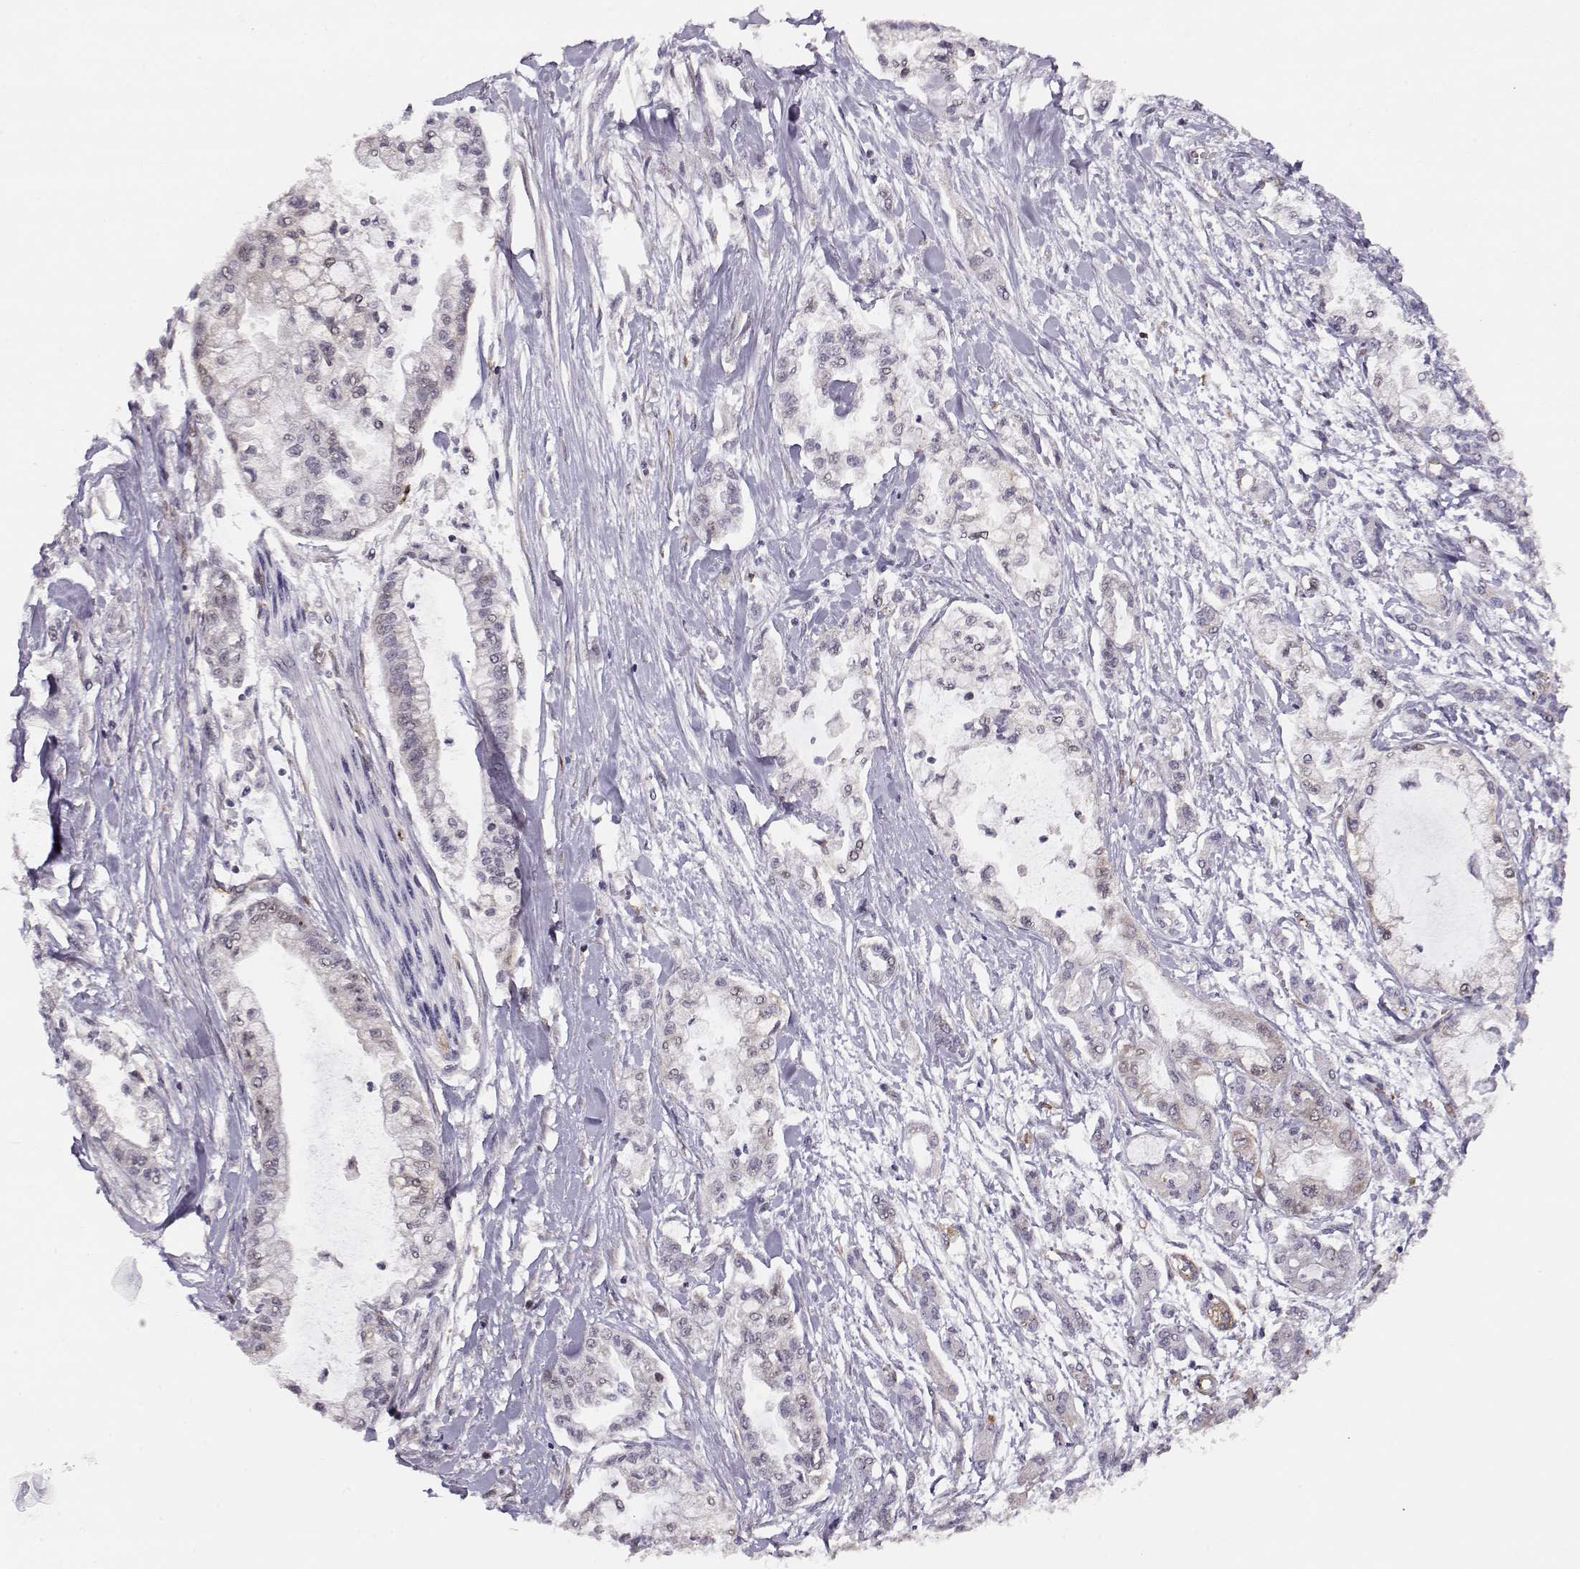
{"staining": {"intensity": "negative", "quantity": "none", "location": "none"}, "tissue": "pancreatic cancer", "cell_type": "Tumor cells", "image_type": "cancer", "snomed": [{"axis": "morphology", "description": "Adenocarcinoma, NOS"}, {"axis": "topography", "description": "Pancreas"}], "caption": "A micrograph of human adenocarcinoma (pancreatic) is negative for staining in tumor cells.", "gene": "CIR1", "patient": {"sex": "male", "age": 54}}